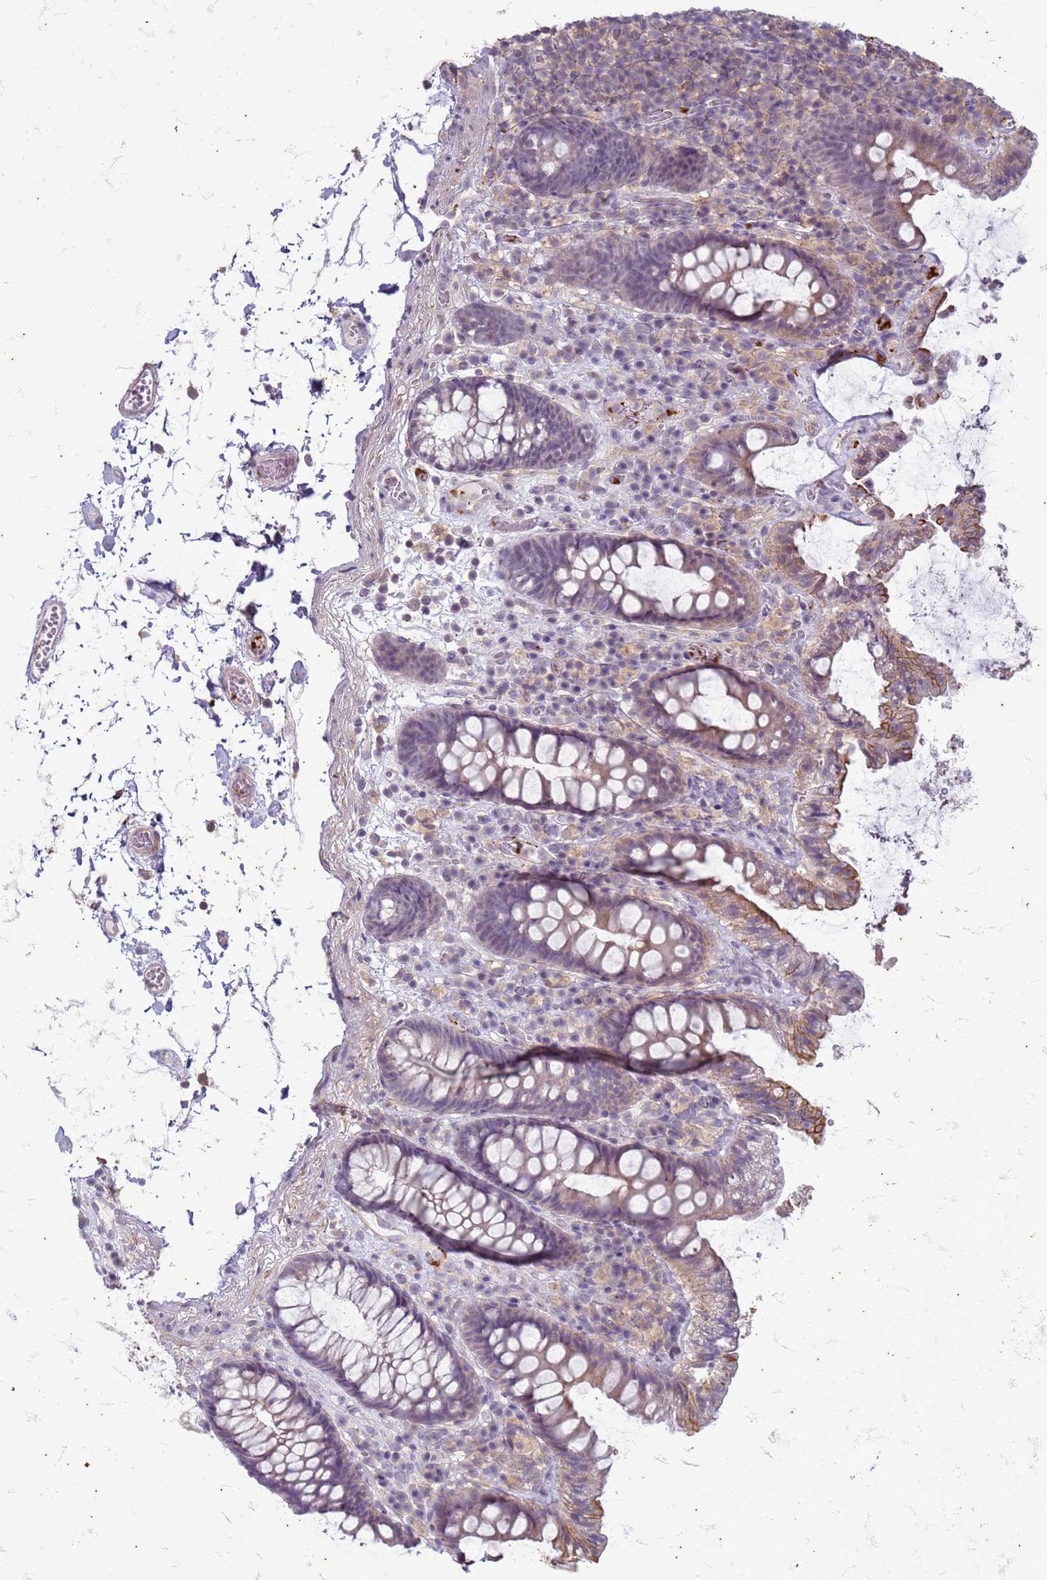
{"staining": {"intensity": "weak", "quantity": "<25%", "location": "cytoplasmic/membranous"}, "tissue": "colon", "cell_type": "Endothelial cells", "image_type": "normal", "snomed": [{"axis": "morphology", "description": "Normal tissue, NOS"}, {"axis": "topography", "description": "Colon"}], "caption": "Immunohistochemical staining of normal human colon displays no significant positivity in endothelial cells. The staining was performed using DAB (3,3'-diaminobenzidine) to visualize the protein expression in brown, while the nuclei were stained in blue with hematoxylin (Magnification: 20x).", "gene": "SLC15A3", "patient": {"sex": "male", "age": 84}}